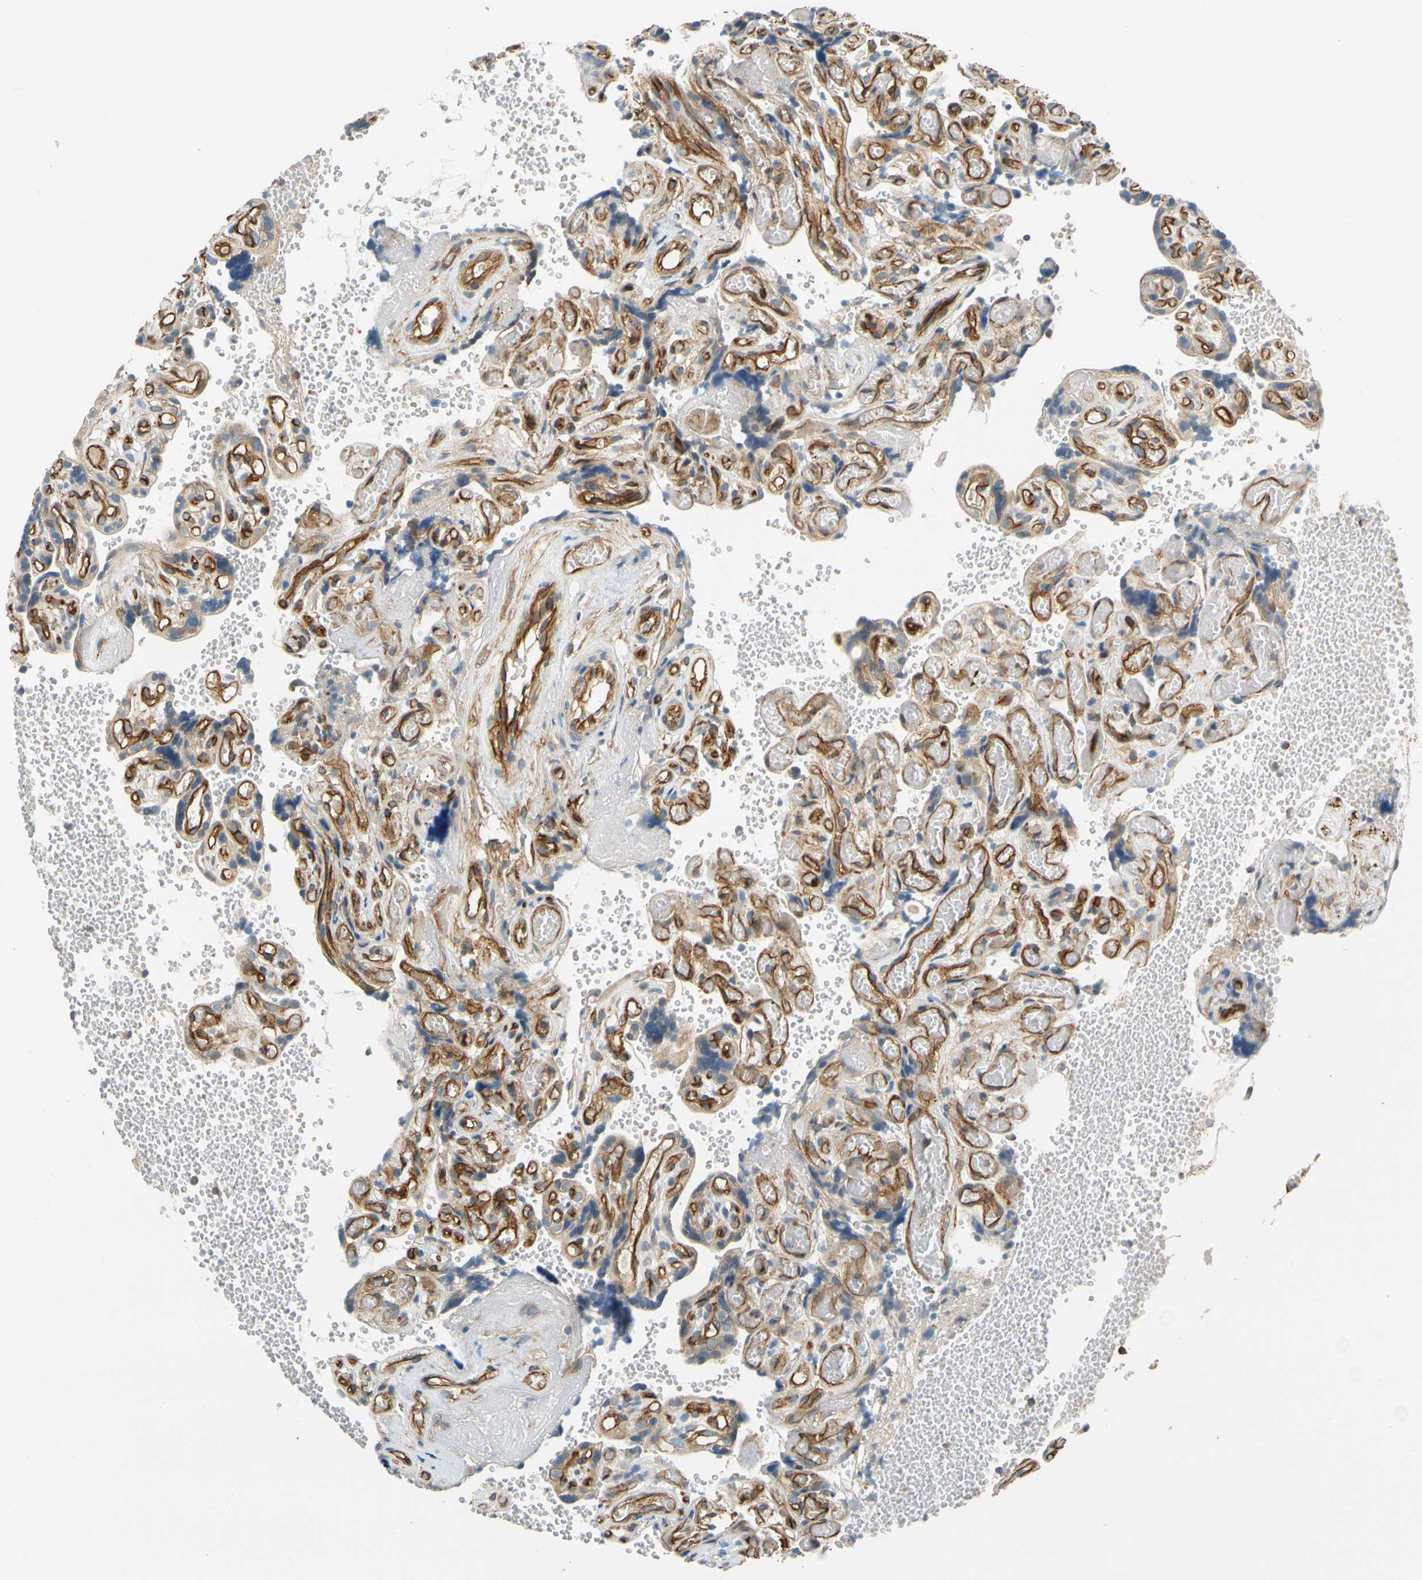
{"staining": {"intensity": "moderate", "quantity": "25%-75%", "location": "cytoplasmic/membranous"}, "tissue": "placenta", "cell_type": "Trophoblastic cells", "image_type": "normal", "snomed": [{"axis": "morphology", "description": "Normal tissue, NOS"}, {"axis": "topography", "description": "Placenta"}], "caption": "The immunohistochemical stain labels moderate cytoplasmic/membranous positivity in trophoblastic cells of normal placenta. Using DAB (brown) and hematoxylin (blue) stains, captured at high magnification using brightfield microscopy.", "gene": "SPTAN1", "patient": {"sex": "female", "age": 30}}